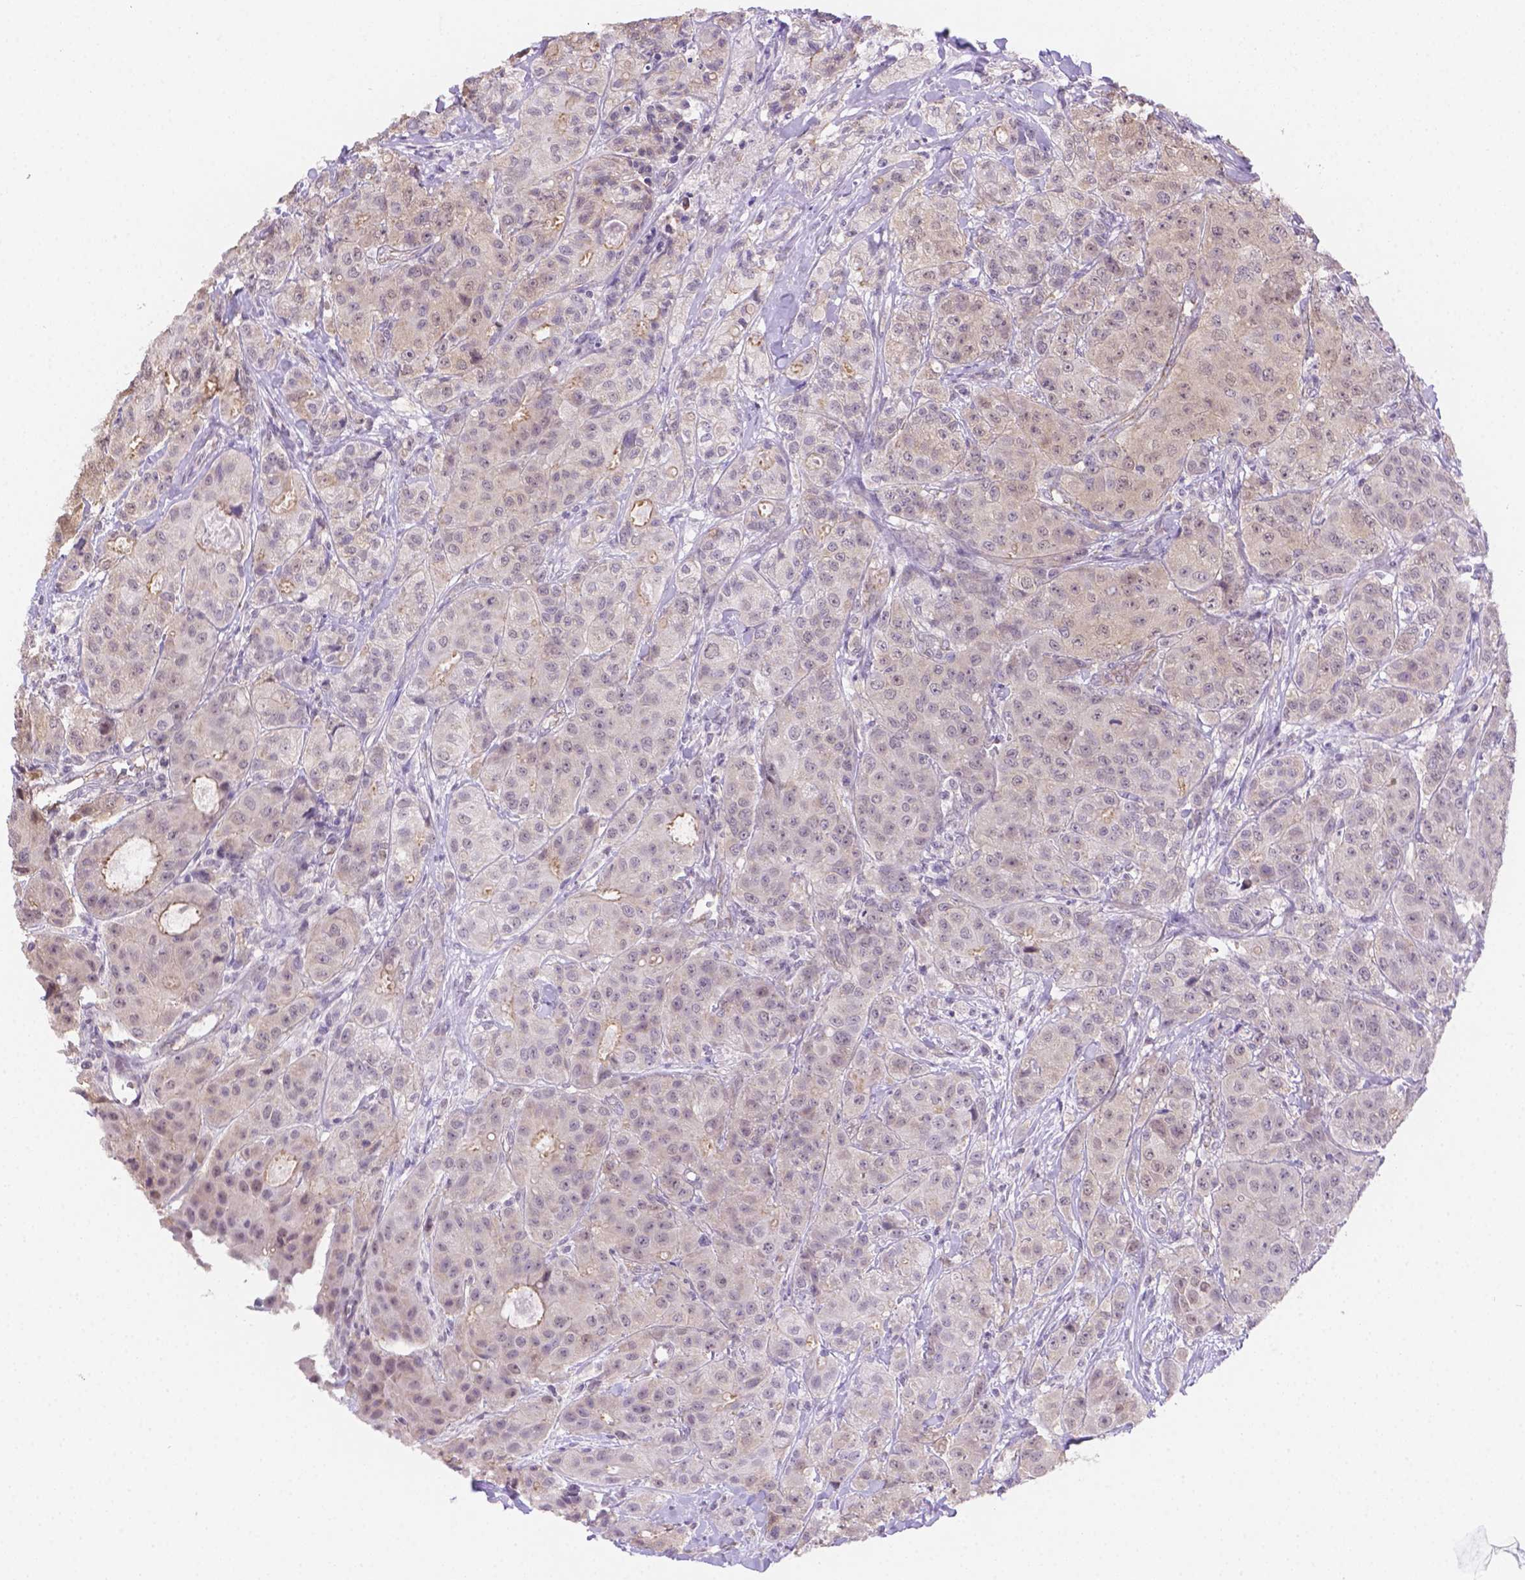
{"staining": {"intensity": "negative", "quantity": "none", "location": "none"}, "tissue": "breast cancer", "cell_type": "Tumor cells", "image_type": "cancer", "snomed": [{"axis": "morphology", "description": "Duct carcinoma"}, {"axis": "topography", "description": "Breast"}], "caption": "A photomicrograph of breast cancer (invasive ductal carcinoma) stained for a protein reveals no brown staining in tumor cells.", "gene": "NXPE2", "patient": {"sex": "female", "age": 43}}